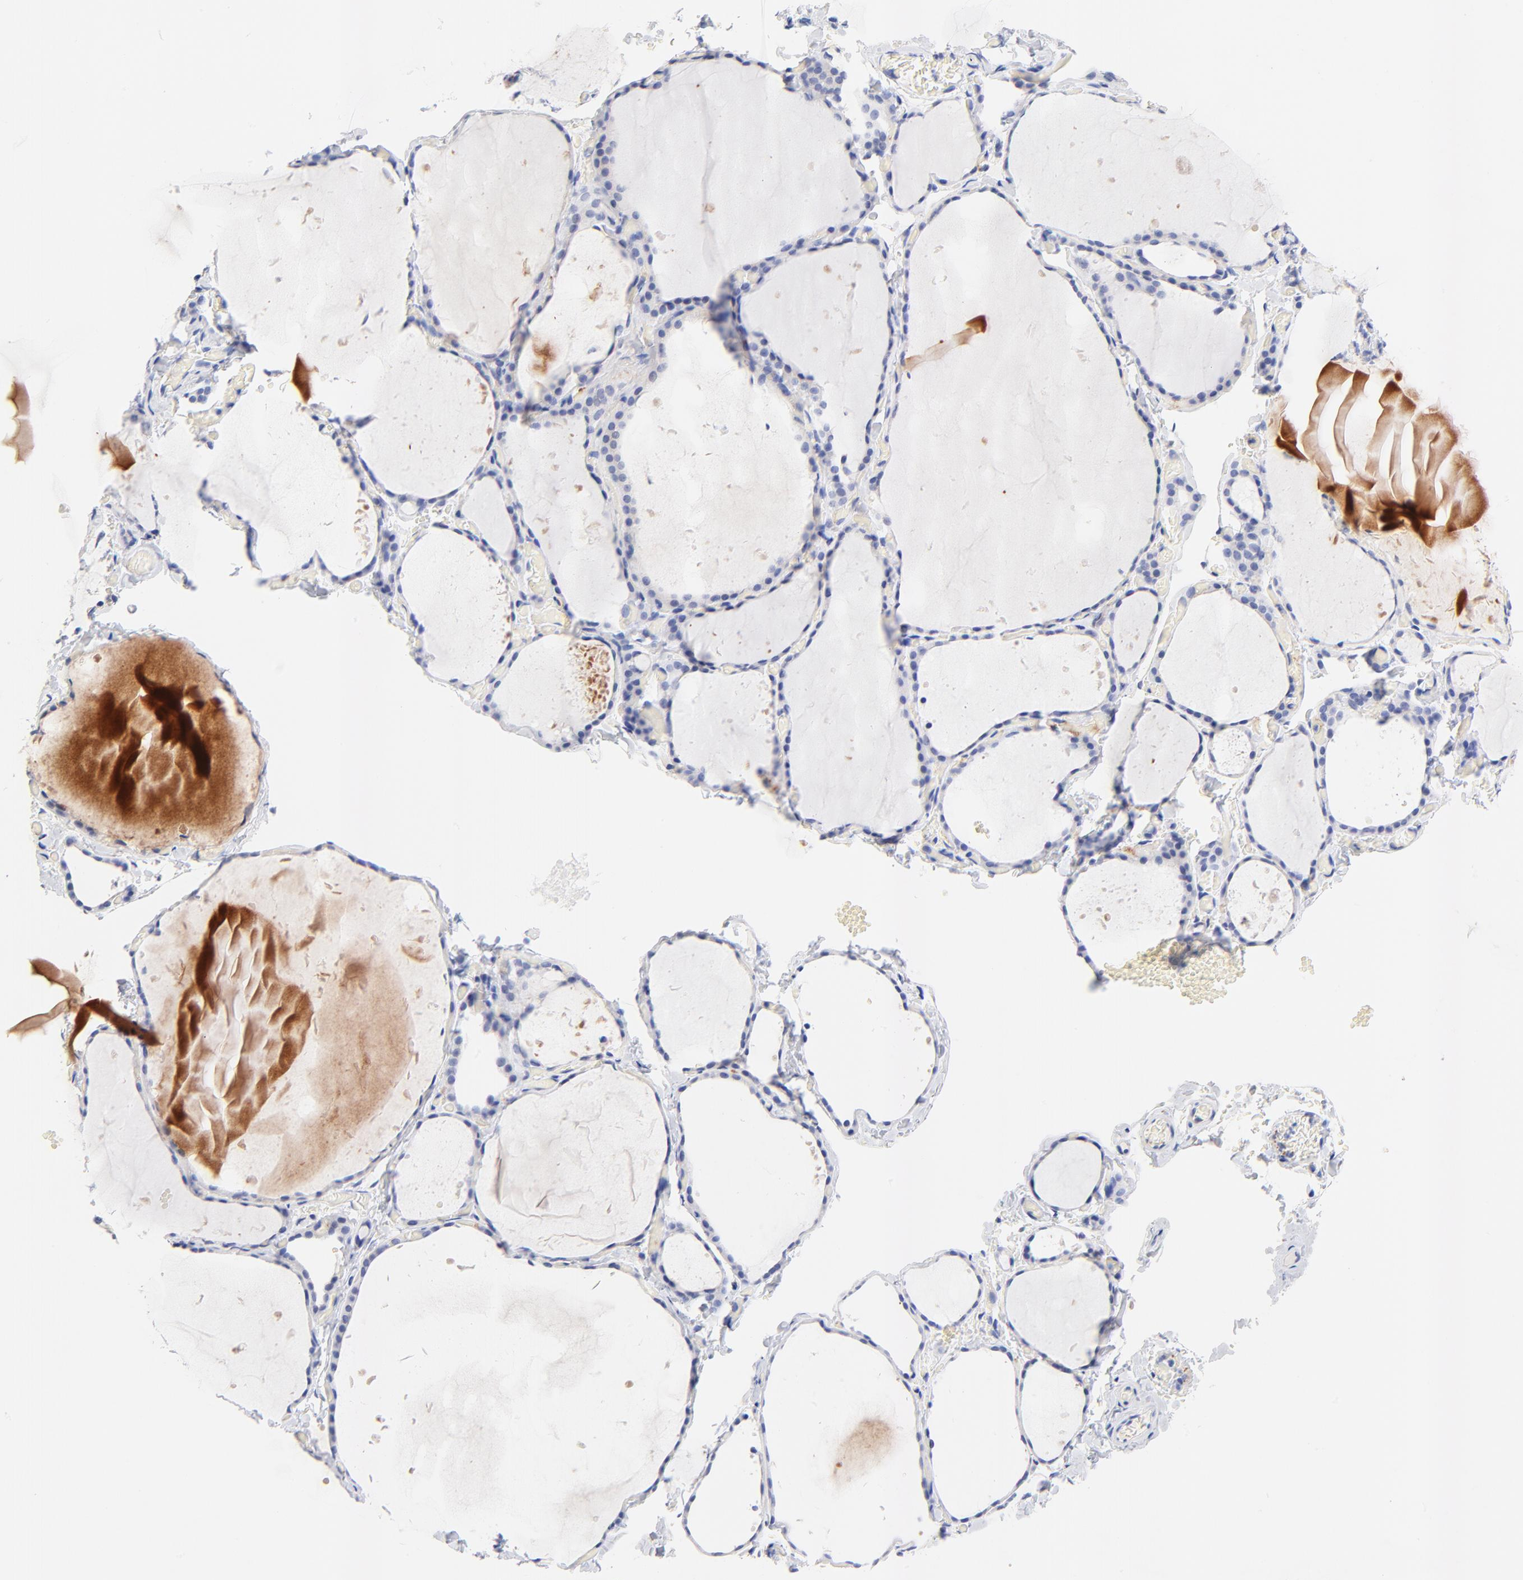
{"staining": {"intensity": "negative", "quantity": "none", "location": "none"}, "tissue": "thyroid gland", "cell_type": "Glandular cells", "image_type": "normal", "snomed": [{"axis": "morphology", "description": "Normal tissue, NOS"}, {"axis": "topography", "description": "Thyroid gland"}], "caption": "IHC micrograph of normal thyroid gland stained for a protein (brown), which demonstrates no expression in glandular cells. (DAB immunohistochemistry (IHC) visualized using brightfield microscopy, high magnification).", "gene": "FAM117B", "patient": {"sex": "female", "age": 22}}